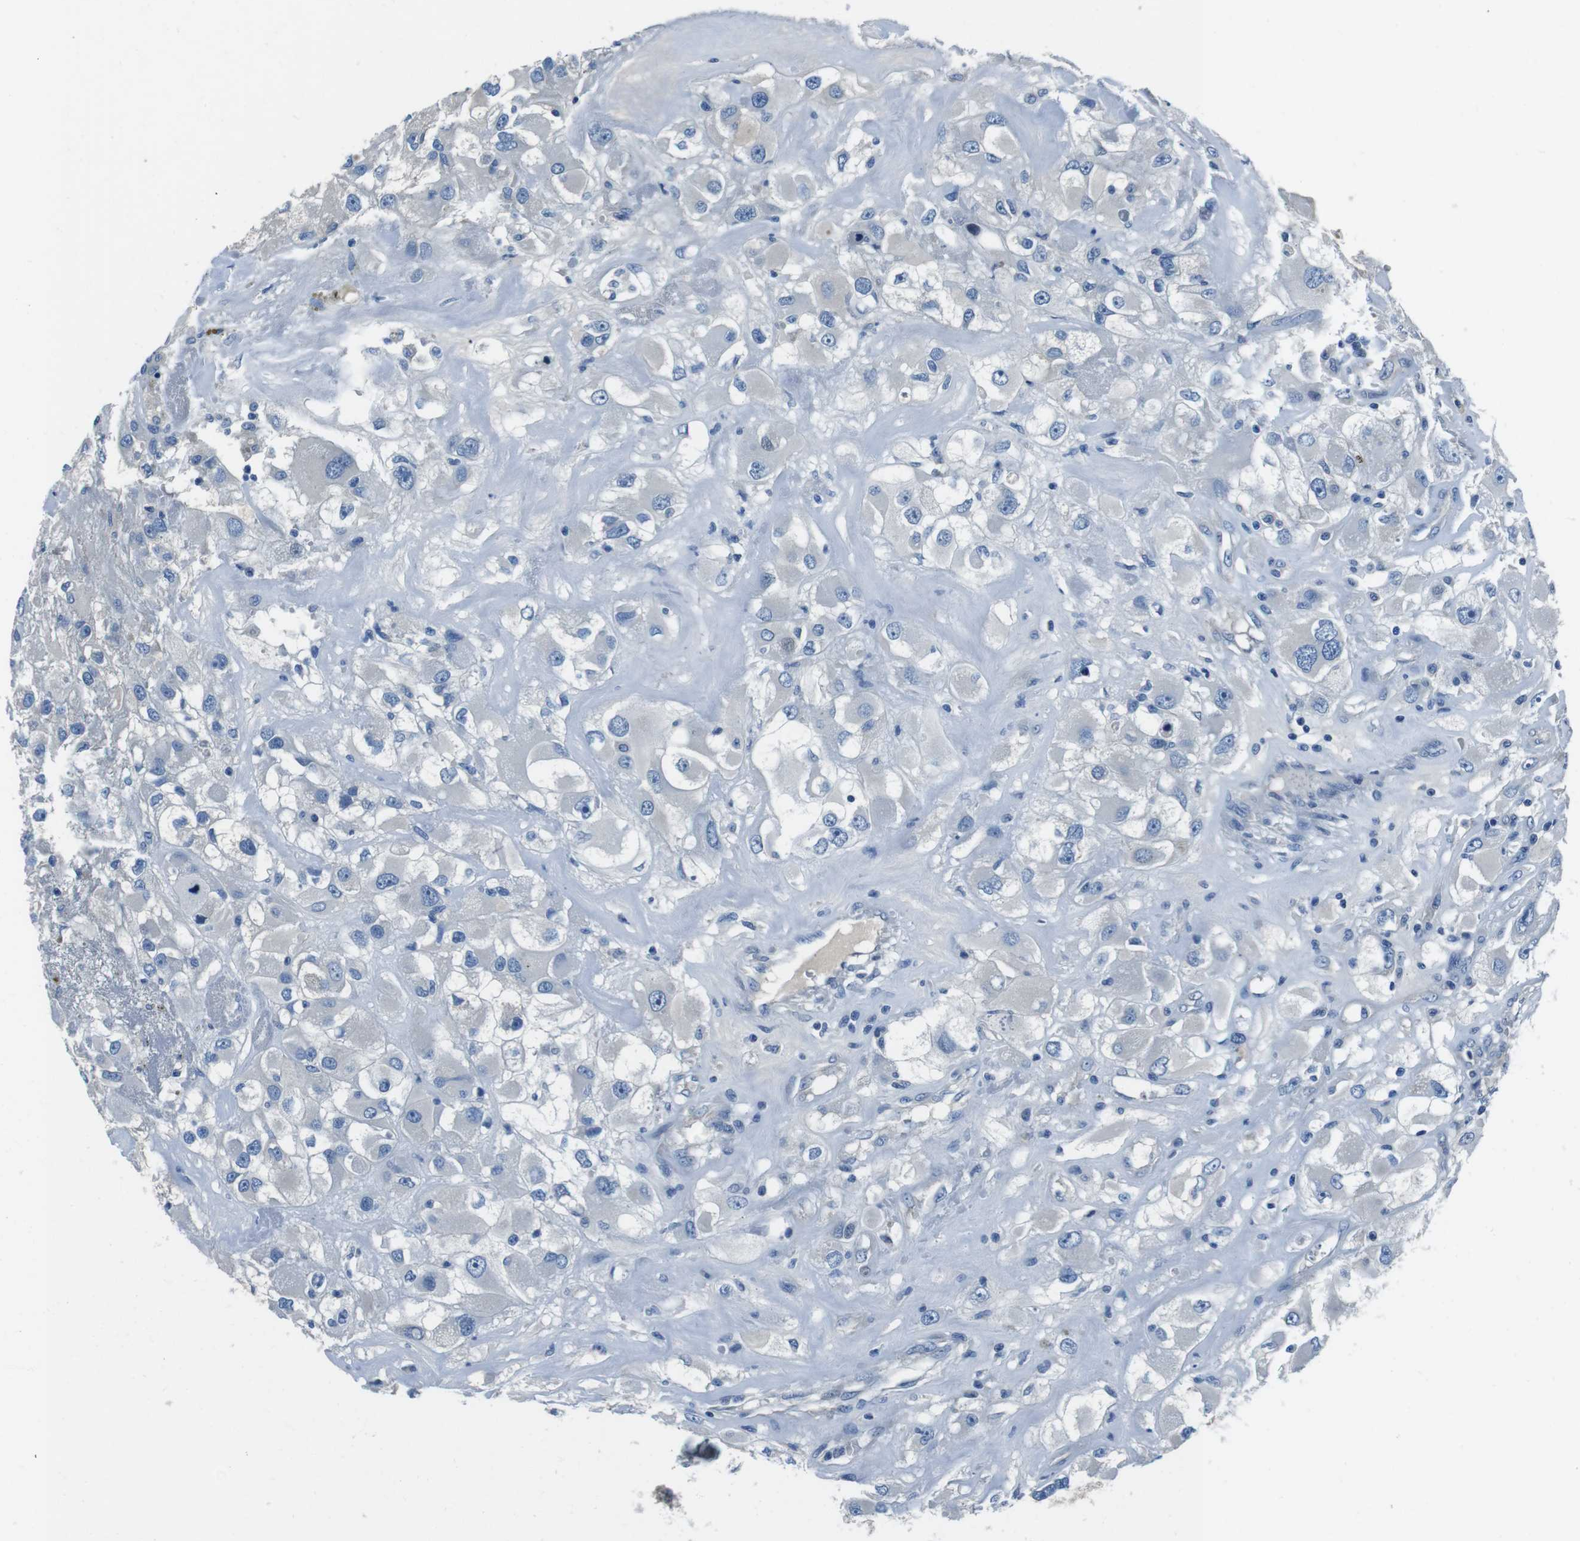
{"staining": {"intensity": "negative", "quantity": "none", "location": "none"}, "tissue": "renal cancer", "cell_type": "Tumor cells", "image_type": "cancer", "snomed": [{"axis": "morphology", "description": "Adenocarcinoma, NOS"}, {"axis": "topography", "description": "Kidney"}], "caption": "DAB (3,3'-diaminobenzidine) immunohistochemical staining of renal adenocarcinoma shows no significant positivity in tumor cells.", "gene": "CASQ1", "patient": {"sex": "female", "age": 52}}